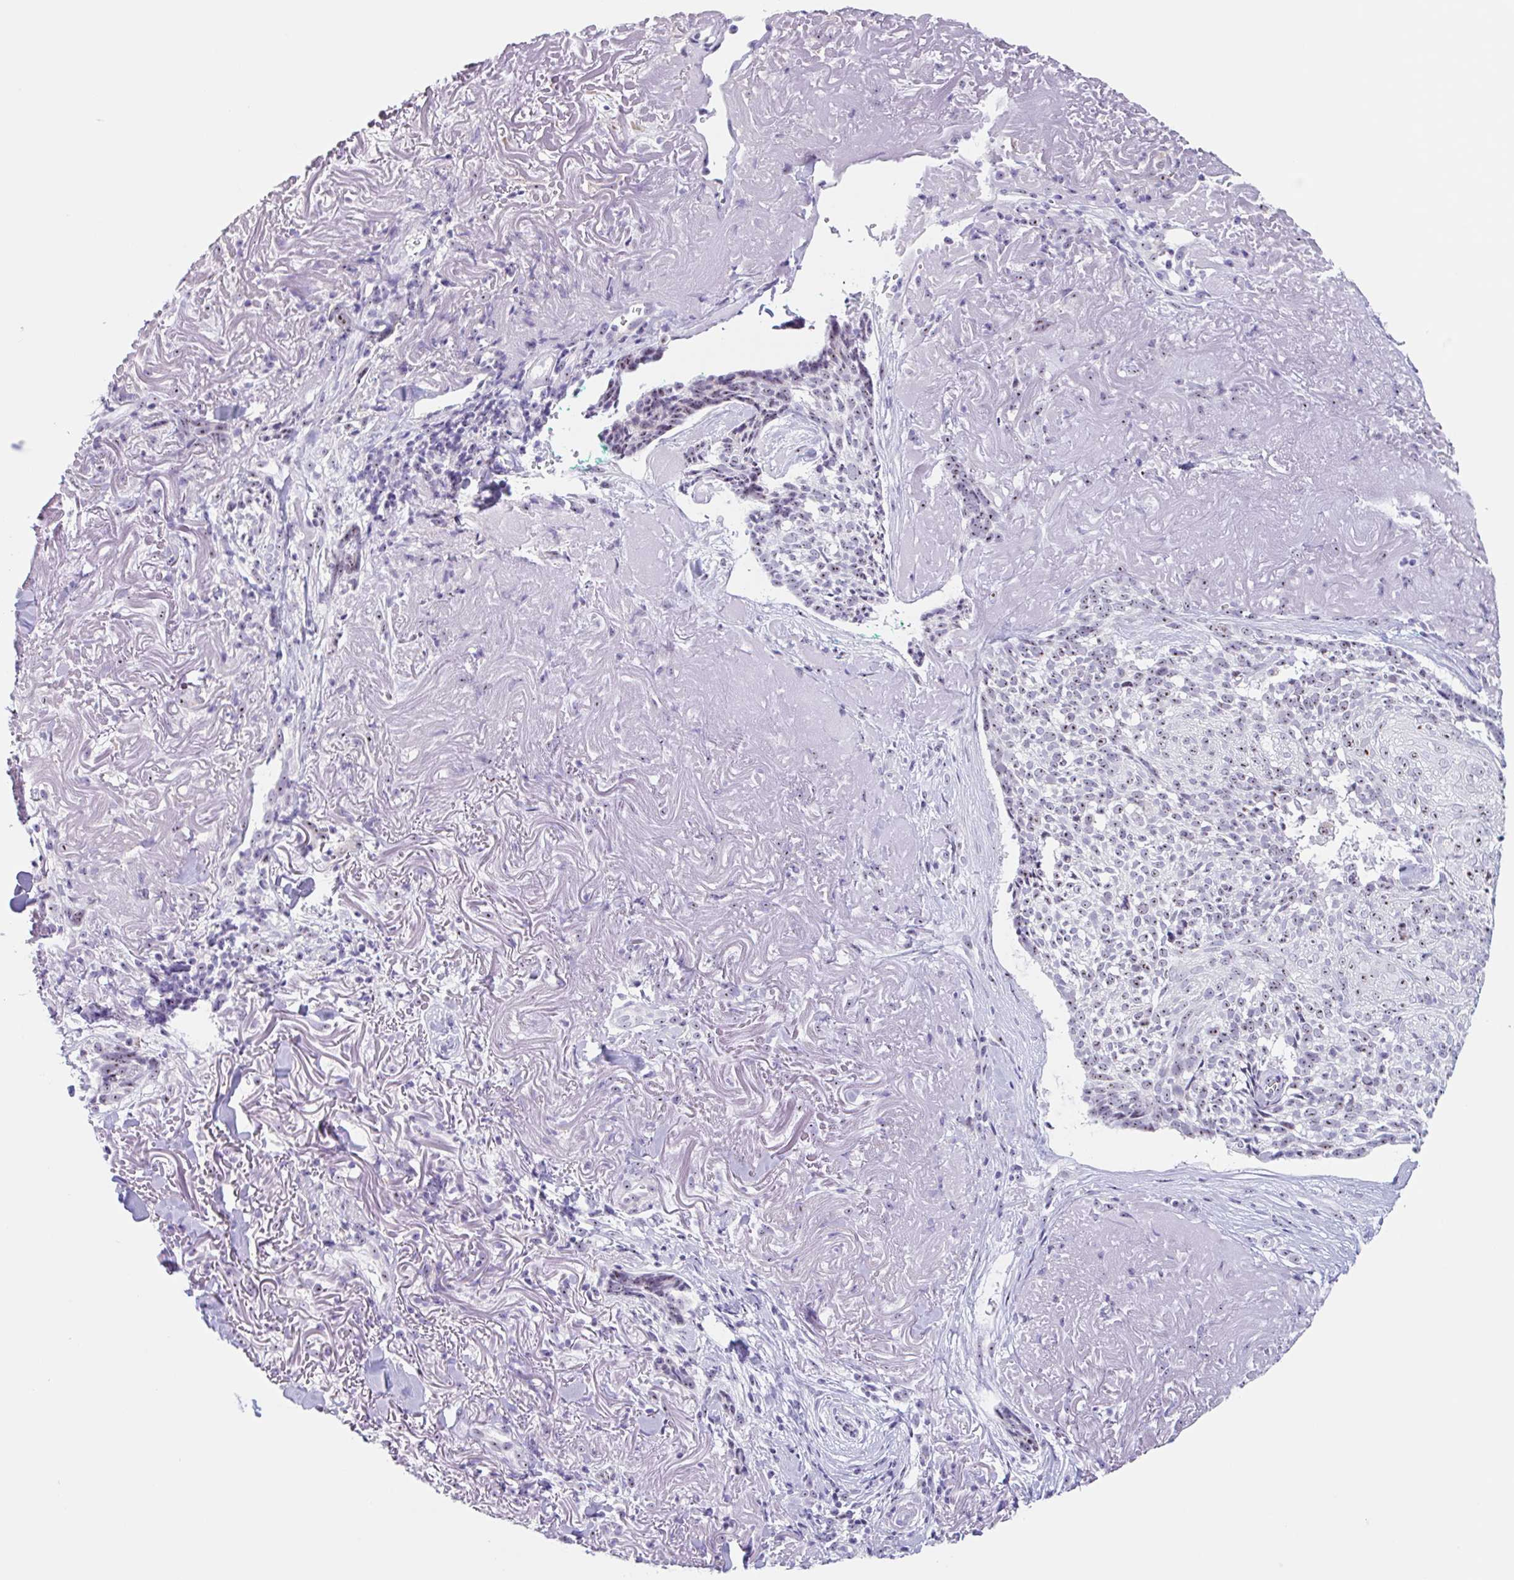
{"staining": {"intensity": "moderate", "quantity": "25%-75%", "location": "nuclear"}, "tissue": "skin cancer", "cell_type": "Tumor cells", "image_type": "cancer", "snomed": [{"axis": "morphology", "description": "Basal cell carcinoma"}, {"axis": "topography", "description": "Skin"}, {"axis": "topography", "description": "Skin of face"}], "caption": "DAB (3,3'-diaminobenzidine) immunohistochemical staining of skin cancer demonstrates moderate nuclear protein staining in approximately 25%-75% of tumor cells. Nuclei are stained in blue.", "gene": "LENG9", "patient": {"sex": "female", "age": 95}}